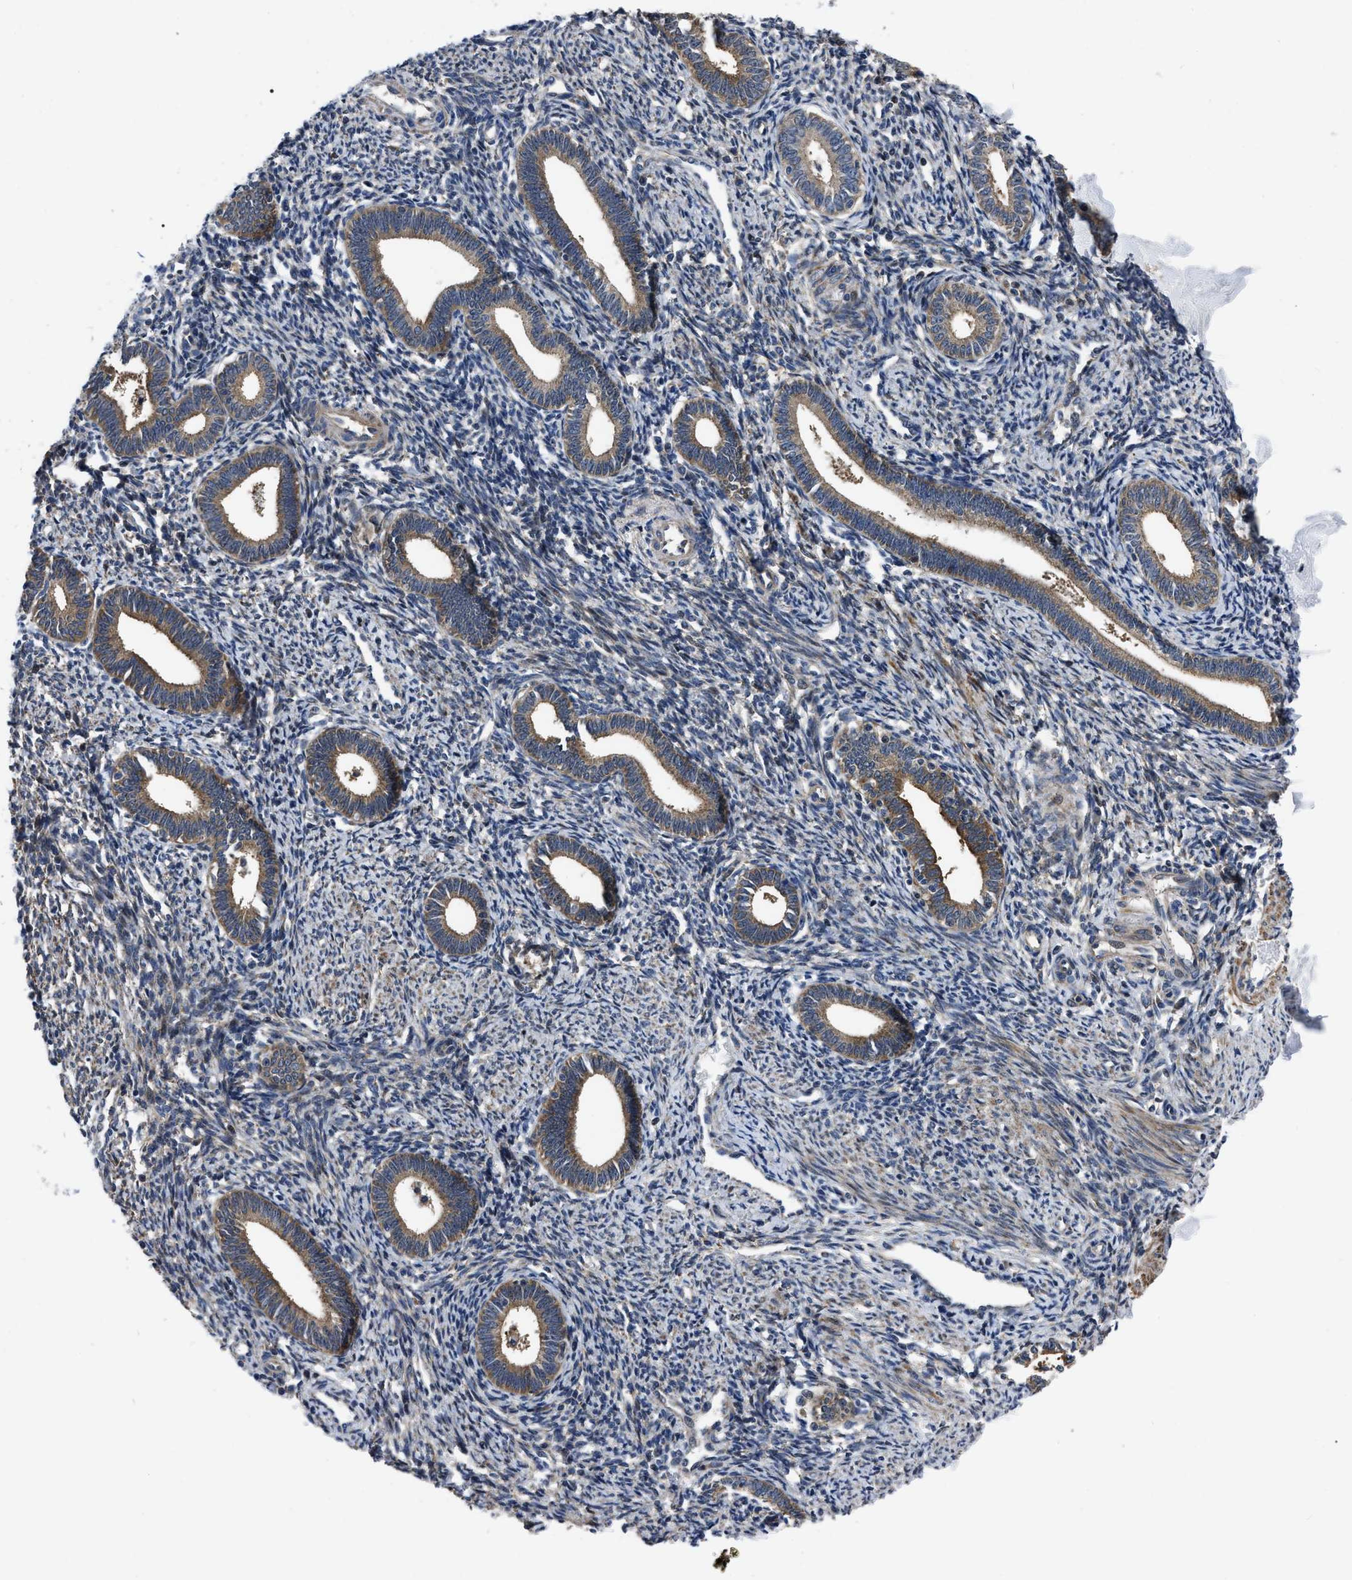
{"staining": {"intensity": "weak", "quantity": "25%-75%", "location": "cytoplasmic/membranous"}, "tissue": "endometrium", "cell_type": "Cells in endometrial stroma", "image_type": "normal", "snomed": [{"axis": "morphology", "description": "Normal tissue, NOS"}, {"axis": "topography", "description": "Endometrium"}], "caption": "Immunohistochemistry (DAB) staining of normal human endometrium shows weak cytoplasmic/membranous protein positivity in approximately 25%-75% of cells in endometrial stroma. (Stains: DAB (3,3'-diaminobenzidine) in brown, nuclei in blue, Microscopy: brightfield microscopy at high magnification).", "gene": "PPWD1", "patient": {"sex": "female", "age": 41}}